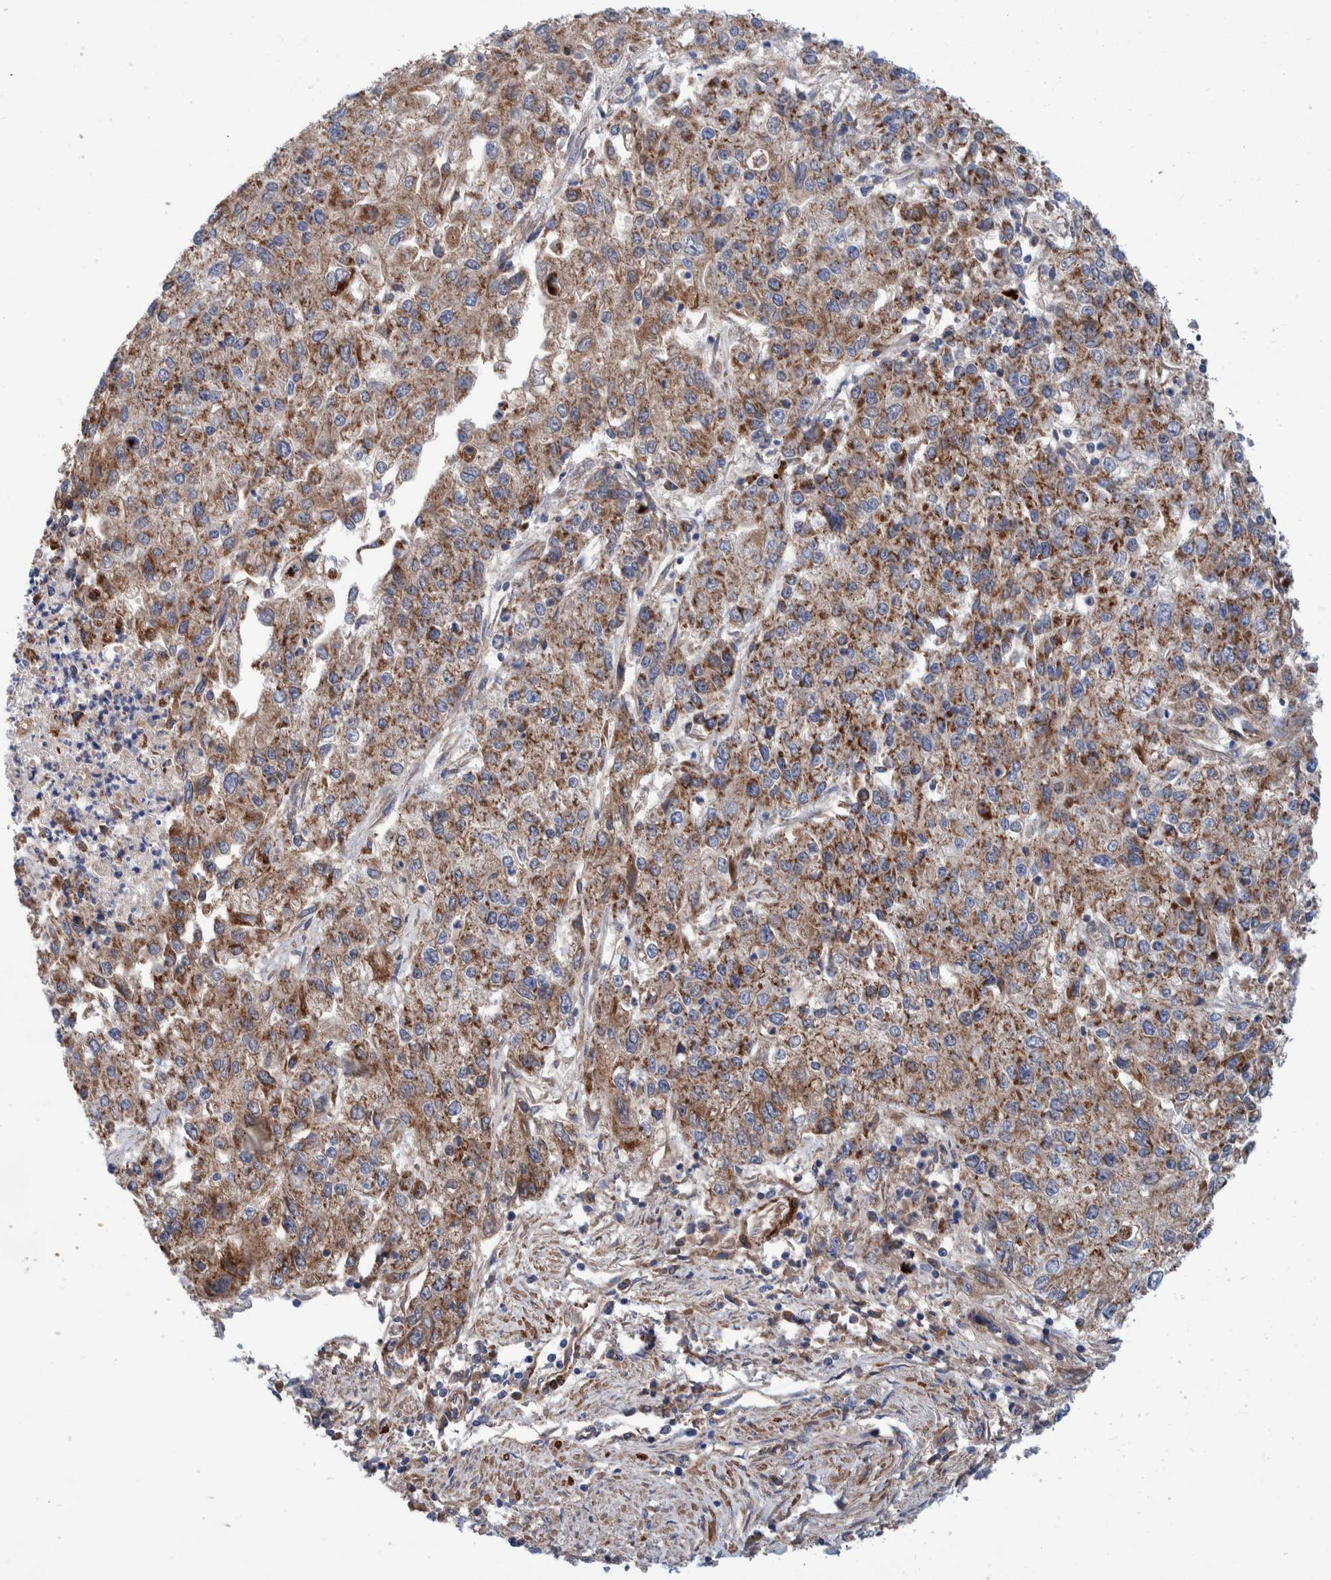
{"staining": {"intensity": "moderate", "quantity": "25%-75%", "location": "cytoplasmic/membranous"}, "tissue": "endometrial cancer", "cell_type": "Tumor cells", "image_type": "cancer", "snomed": [{"axis": "morphology", "description": "Adenocarcinoma, NOS"}, {"axis": "topography", "description": "Endometrium"}], "caption": "The micrograph exhibits a brown stain indicating the presence of a protein in the cytoplasmic/membranous of tumor cells in endometrial adenocarcinoma. (brown staining indicates protein expression, while blue staining denotes nuclei).", "gene": "SLC25A10", "patient": {"sex": "female", "age": 49}}